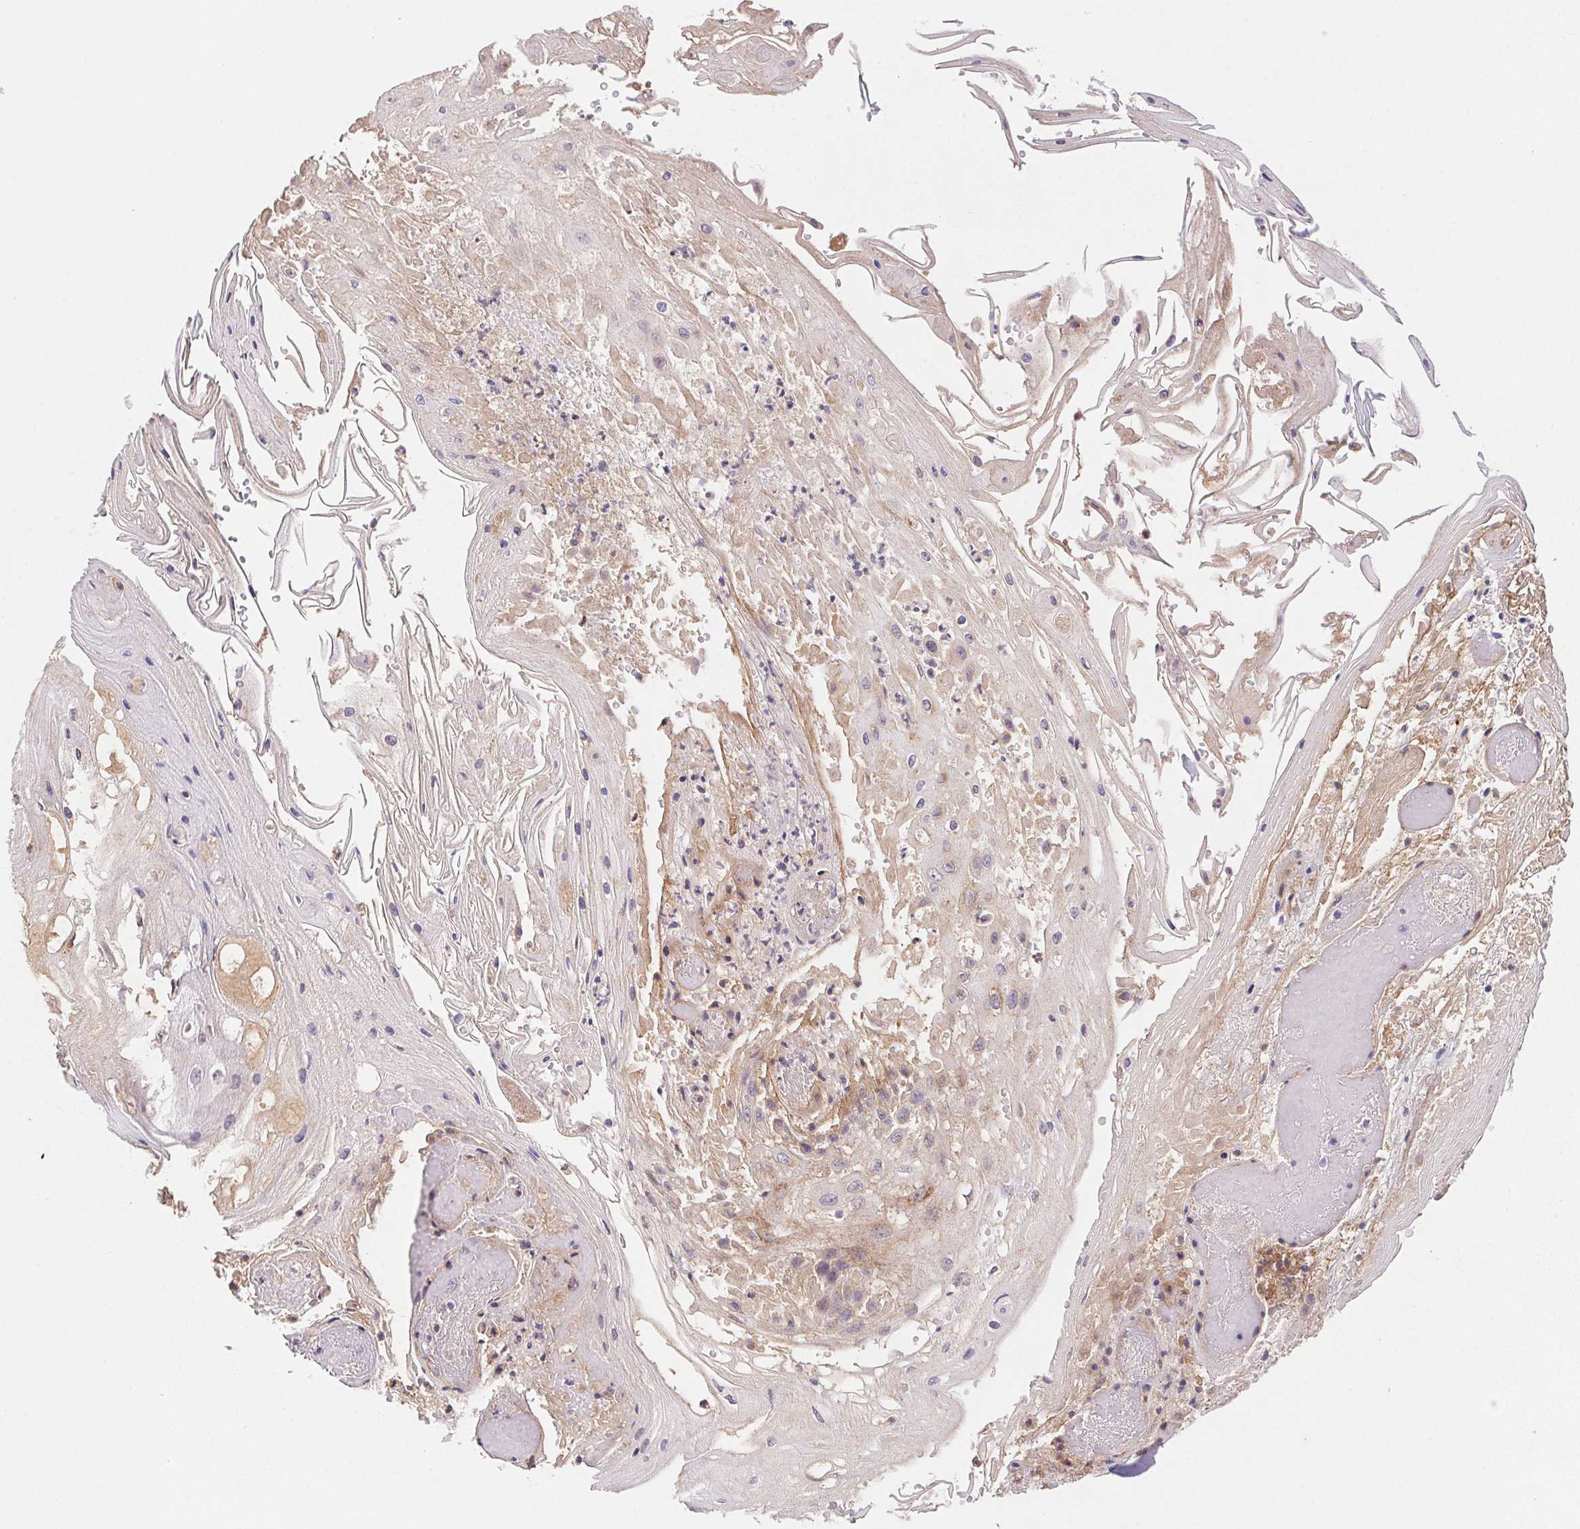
{"staining": {"intensity": "negative", "quantity": "none", "location": "none"}, "tissue": "skin cancer", "cell_type": "Tumor cells", "image_type": "cancer", "snomed": [{"axis": "morphology", "description": "Squamous cell carcinoma, NOS"}, {"axis": "topography", "description": "Skin"}], "caption": "Immunohistochemistry (IHC) photomicrograph of neoplastic tissue: skin cancer (squamous cell carcinoma) stained with DAB (3,3'-diaminobenzidine) exhibits no significant protein positivity in tumor cells.", "gene": "SLC52A2", "patient": {"sex": "male", "age": 70}}